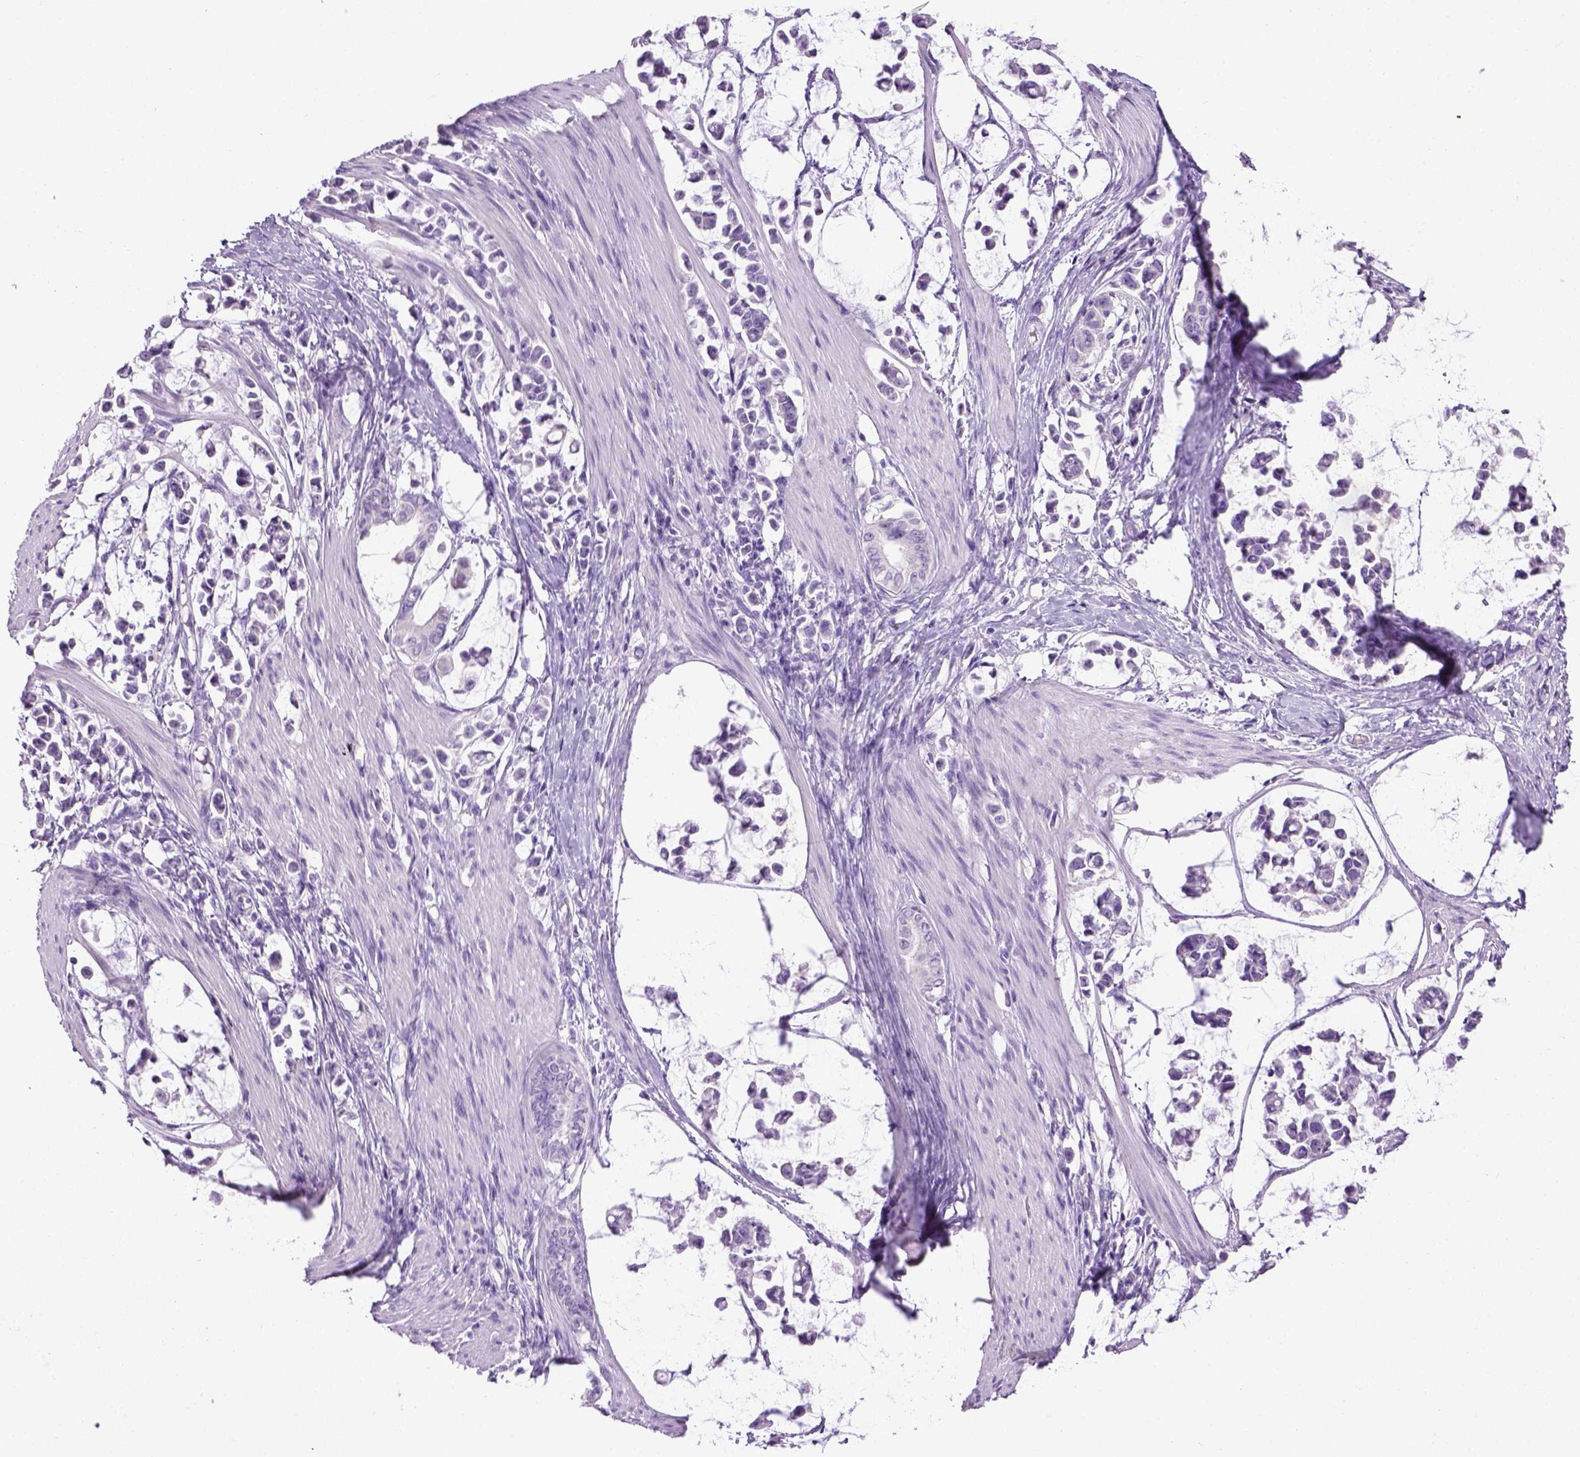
{"staining": {"intensity": "negative", "quantity": "none", "location": "none"}, "tissue": "stomach cancer", "cell_type": "Tumor cells", "image_type": "cancer", "snomed": [{"axis": "morphology", "description": "Adenocarcinoma, NOS"}, {"axis": "topography", "description": "Stomach"}], "caption": "A high-resolution micrograph shows IHC staining of stomach adenocarcinoma, which displays no significant staining in tumor cells.", "gene": "CYP24A1", "patient": {"sex": "male", "age": 82}}